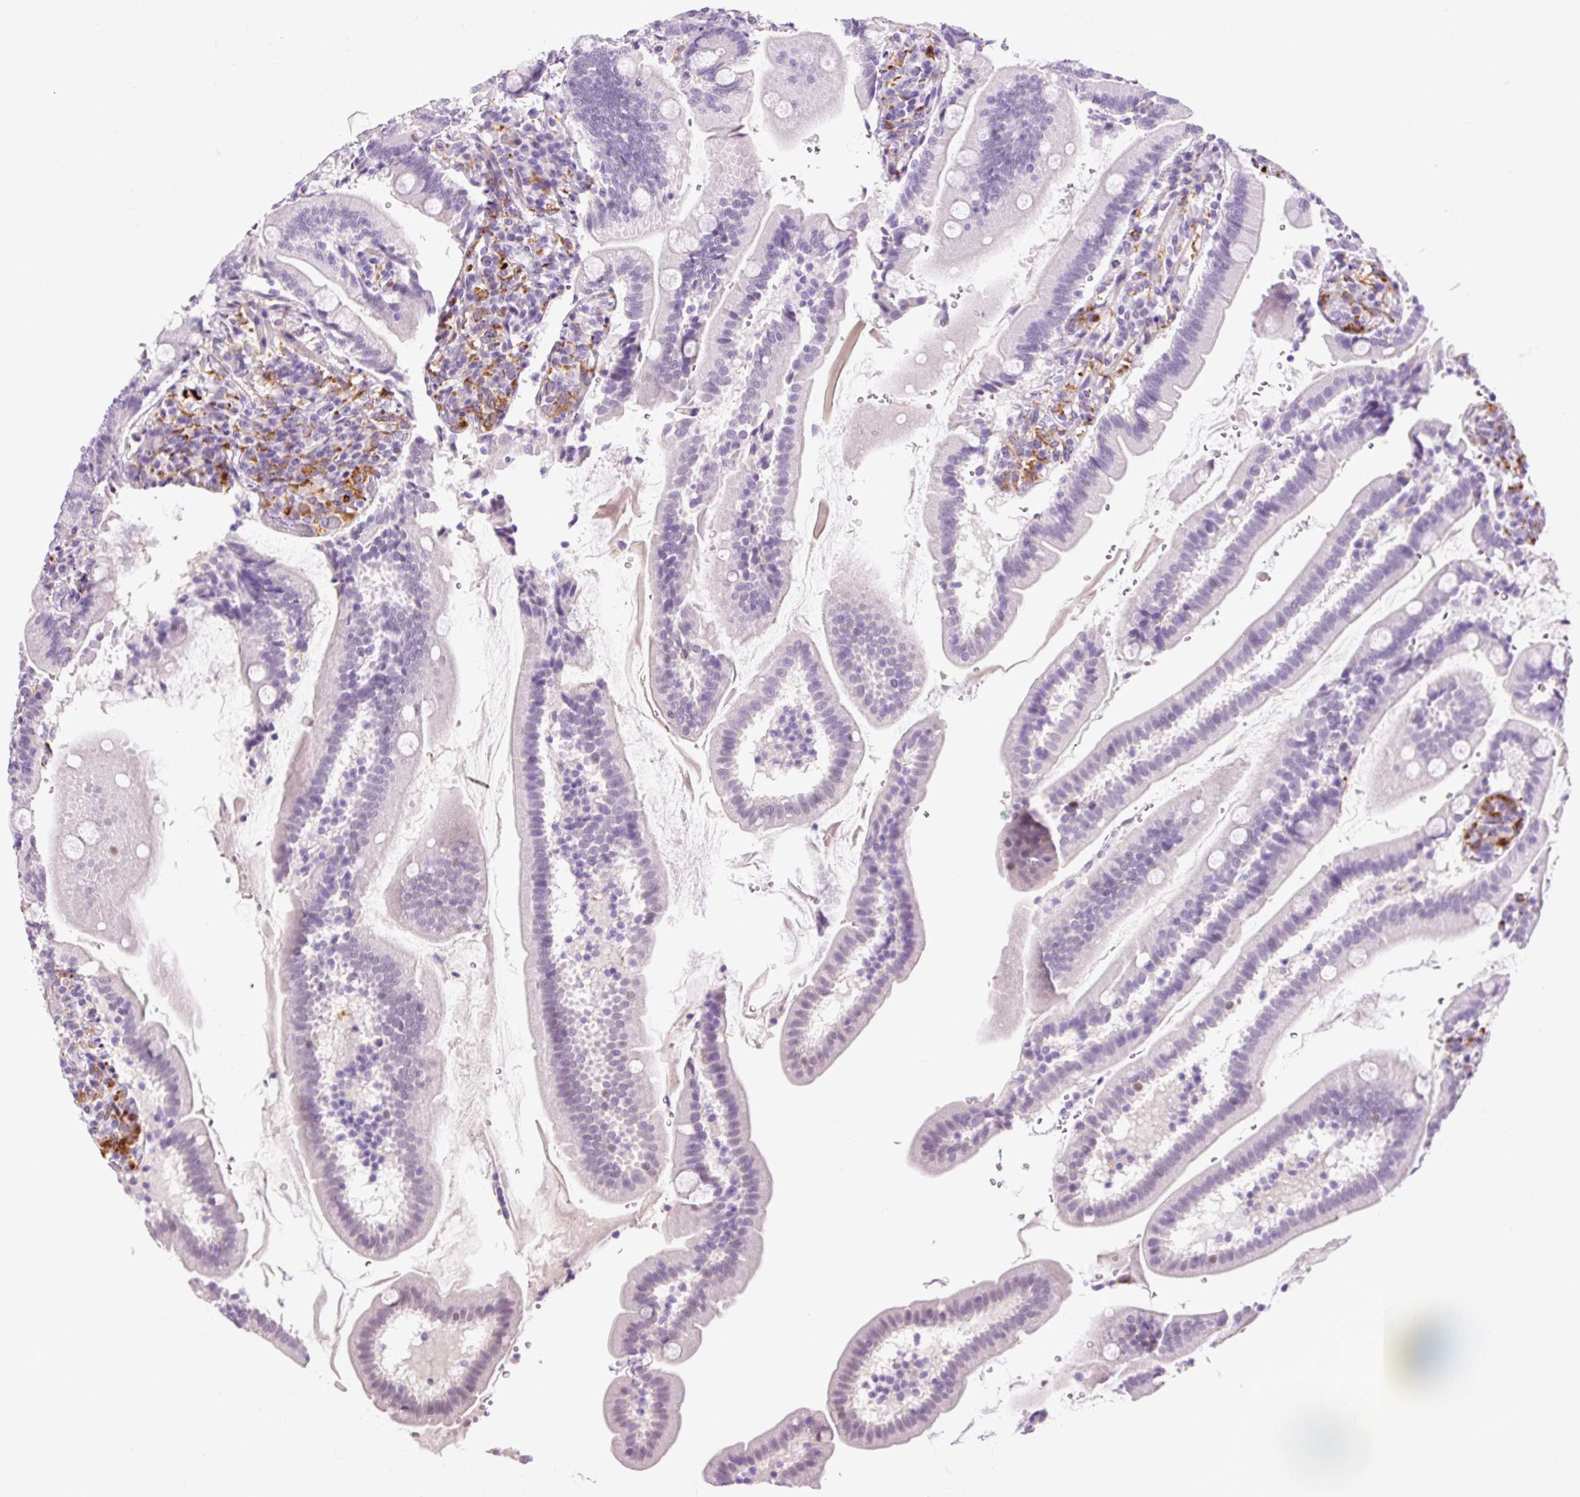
{"staining": {"intensity": "negative", "quantity": "none", "location": "none"}, "tissue": "duodenum", "cell_type": "Glandular cells", "image_type": "normal", "snomed": [{"axis": "morphology", "description": "Normal tissue, NOS"}, {"axis": "topography", "description": "Duodenum"}], "caption": "The image shows no staining of glandular cells in normal duodenum. (Stains: DAB (3,3'-diaminobenzidine) immunohistochemistry with hematoxylin counter stain, Microscopy: brightfield microscopy at high magnification).", "gene": "LY86", "patient": {"sex": "female", "age": 67}}